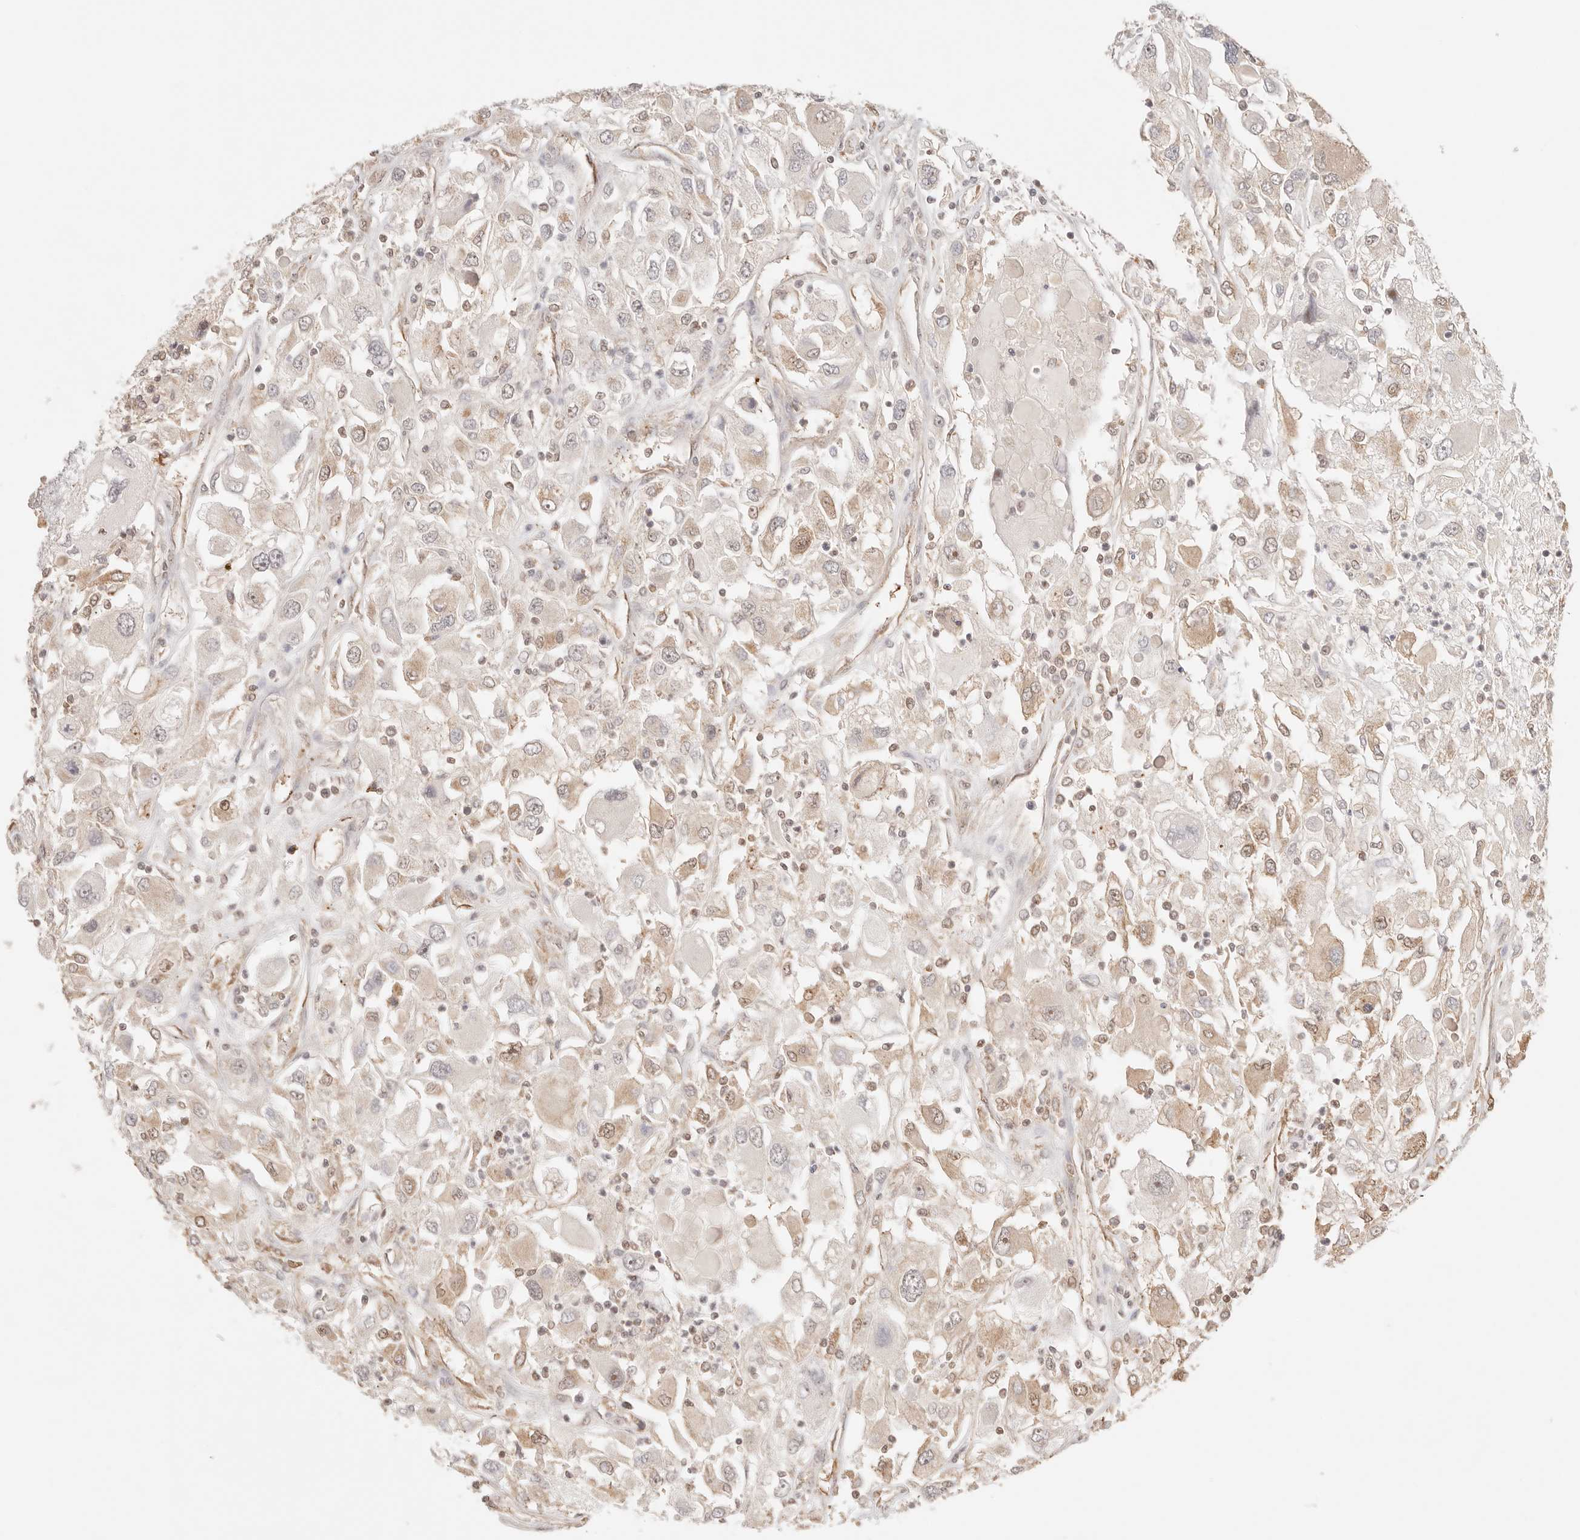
{"staining": {"intensity": "weak", "quantity": "25%-75%", "location": "cytoplasmic/membranous,nuclear"}, "tissue": "renal cancer", "cell_type": "Tumor cells", "image_type": "cancer", "snomed": [{"axis": "morphology", "description": "Adenocarcinoma, NOS"}, {"axis": "topography", "description": "Kidney"}], "caption": "A low amount of weak cytoplasmic/membranous and nuclear staining is seen in about 25%-75% of tumor cells in adenocarcinoma (renal) tissue.", "gene": "IL1R2", "patient": {"sex": "female", "age": 52}}